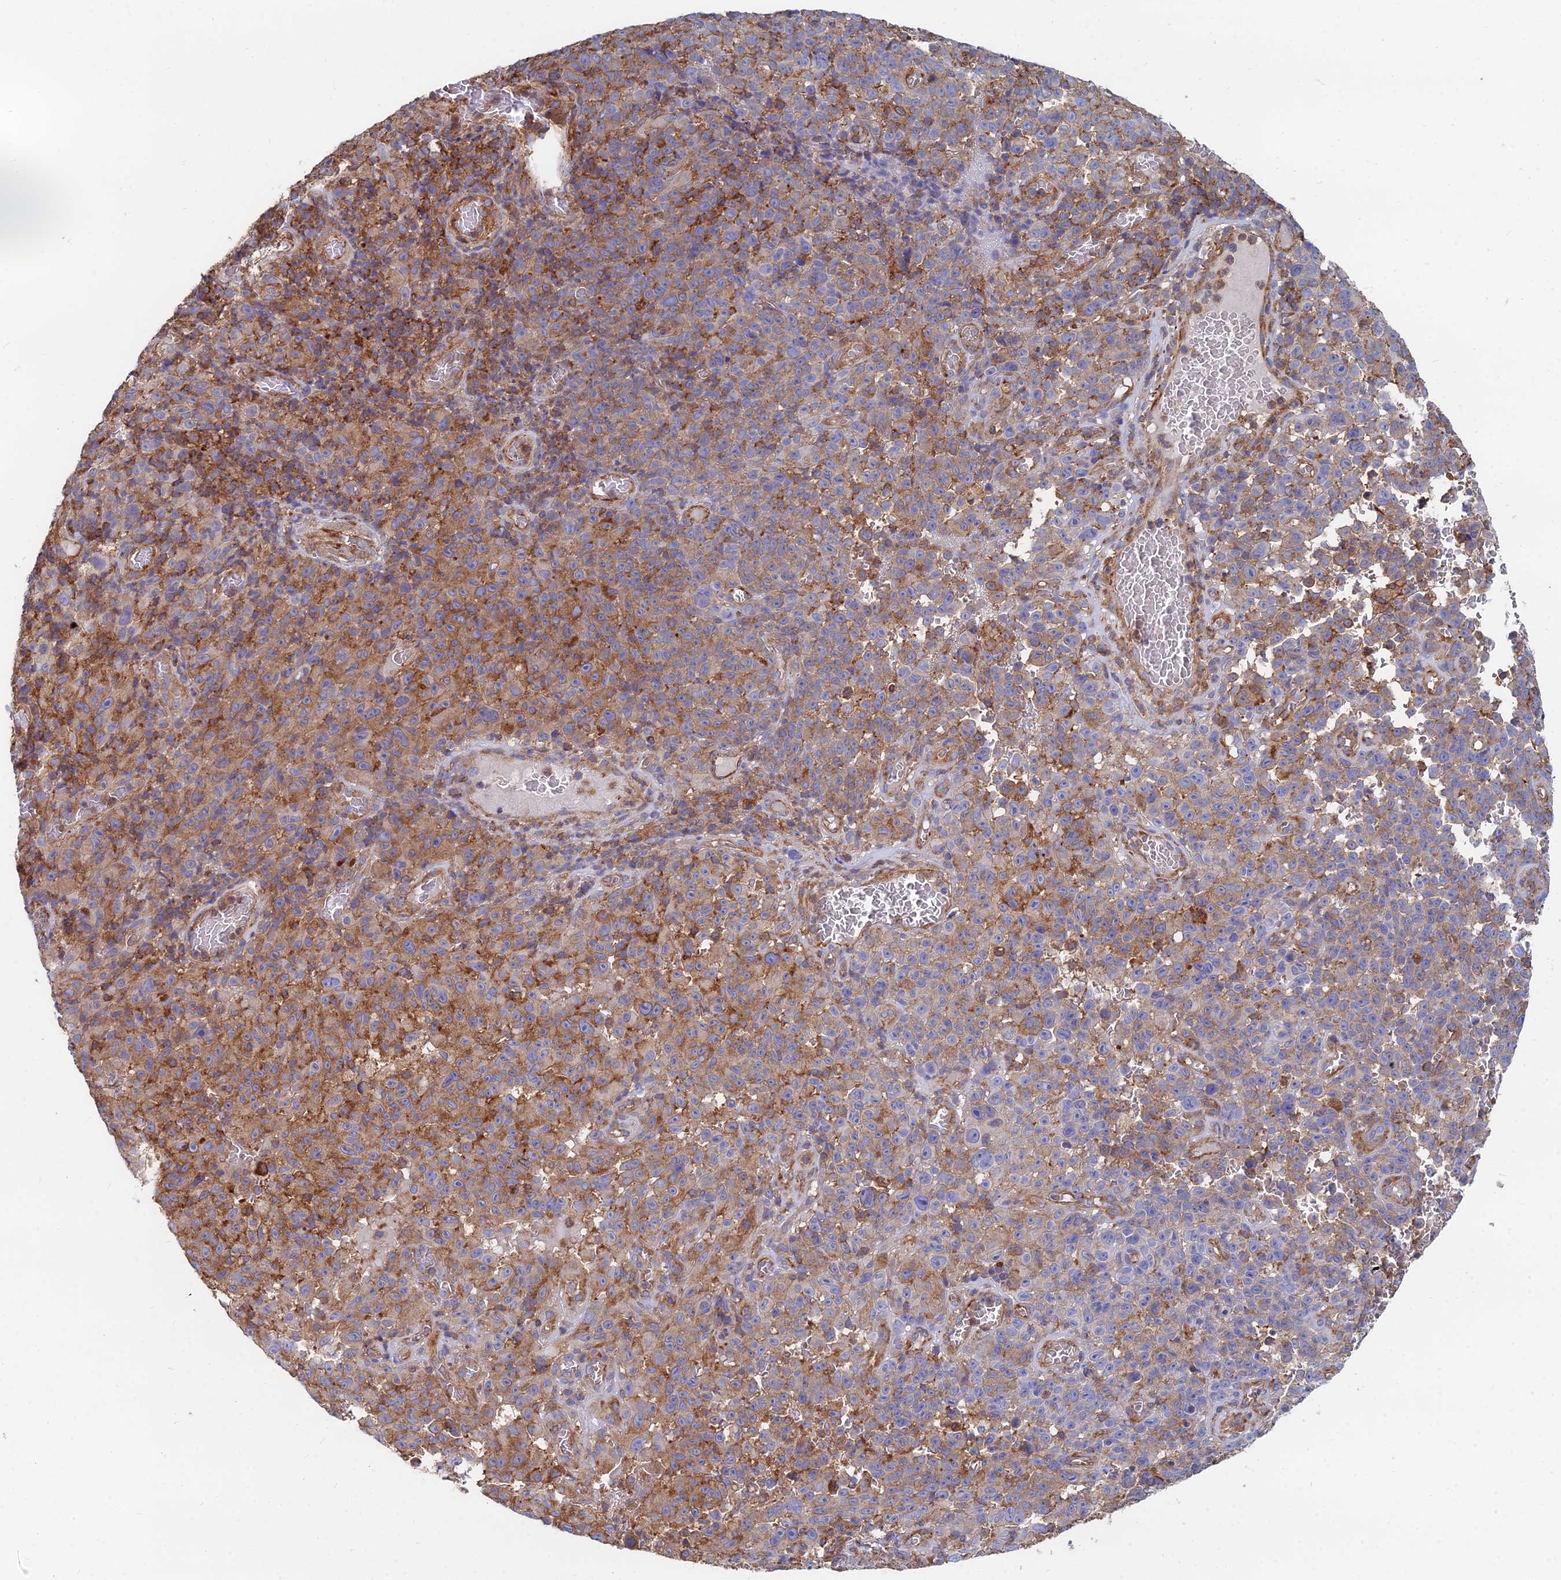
{"staining": {"intensity": "moderate", "quantity": "25%-75%", "location": "cytoplasmic/membranous"}, "tissue": "melanoma", "cell_type": "Tumor cells", "image_type": "cancer", "snomed": [{"axis": "morphology", "description": "Malignant melanoma, NOS"}, {"axis": "topography", "description": "Skin"}], "caption": "Tumor cells show medium levels of moderate cytoplasmic/membranous staining in approximately 25%-75% of cells in human melanoma.", "gene": "GPR42", "patient": {"sex": "female", "age": 82}}